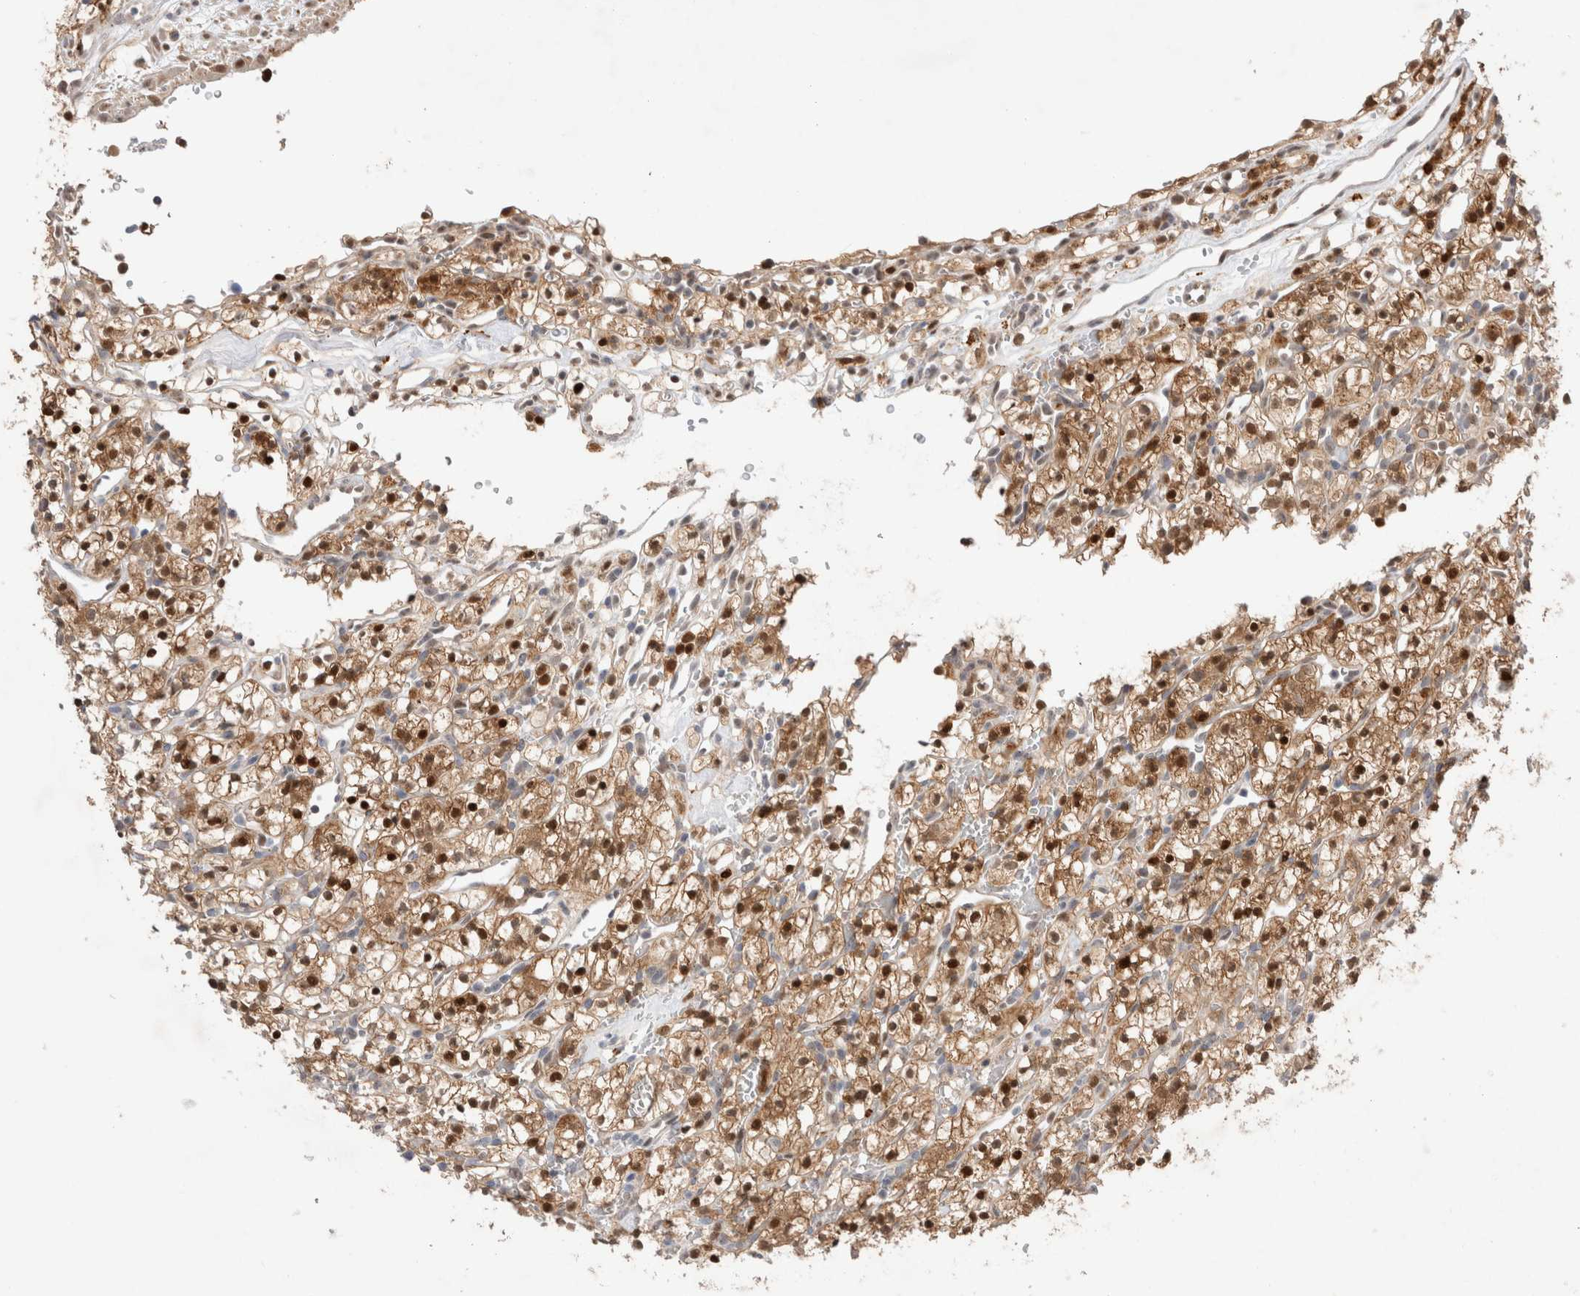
{"staining": {"intensity": "moderate", "quantity": ">75%", "location": "cytoplasmic/membranous,nuclear"}, "tissue": "renal cancer", "cell_type": "Tumor cells", "image_type": "cancer", "snomed": [{"axis": "morphology", "description": "Adenocarcinoma, NOS"}, {"axis": "topography", "description": "Kidney"}], "caption": "Renal adenocarcinoma stained for a protein (brown) exhibits moderate cytoplasmic/membranous and nuclear positive staining in about >75% of tumor cells.", "gene": "SLC29A1", "patient": {"sex": "female", "age": 57}}